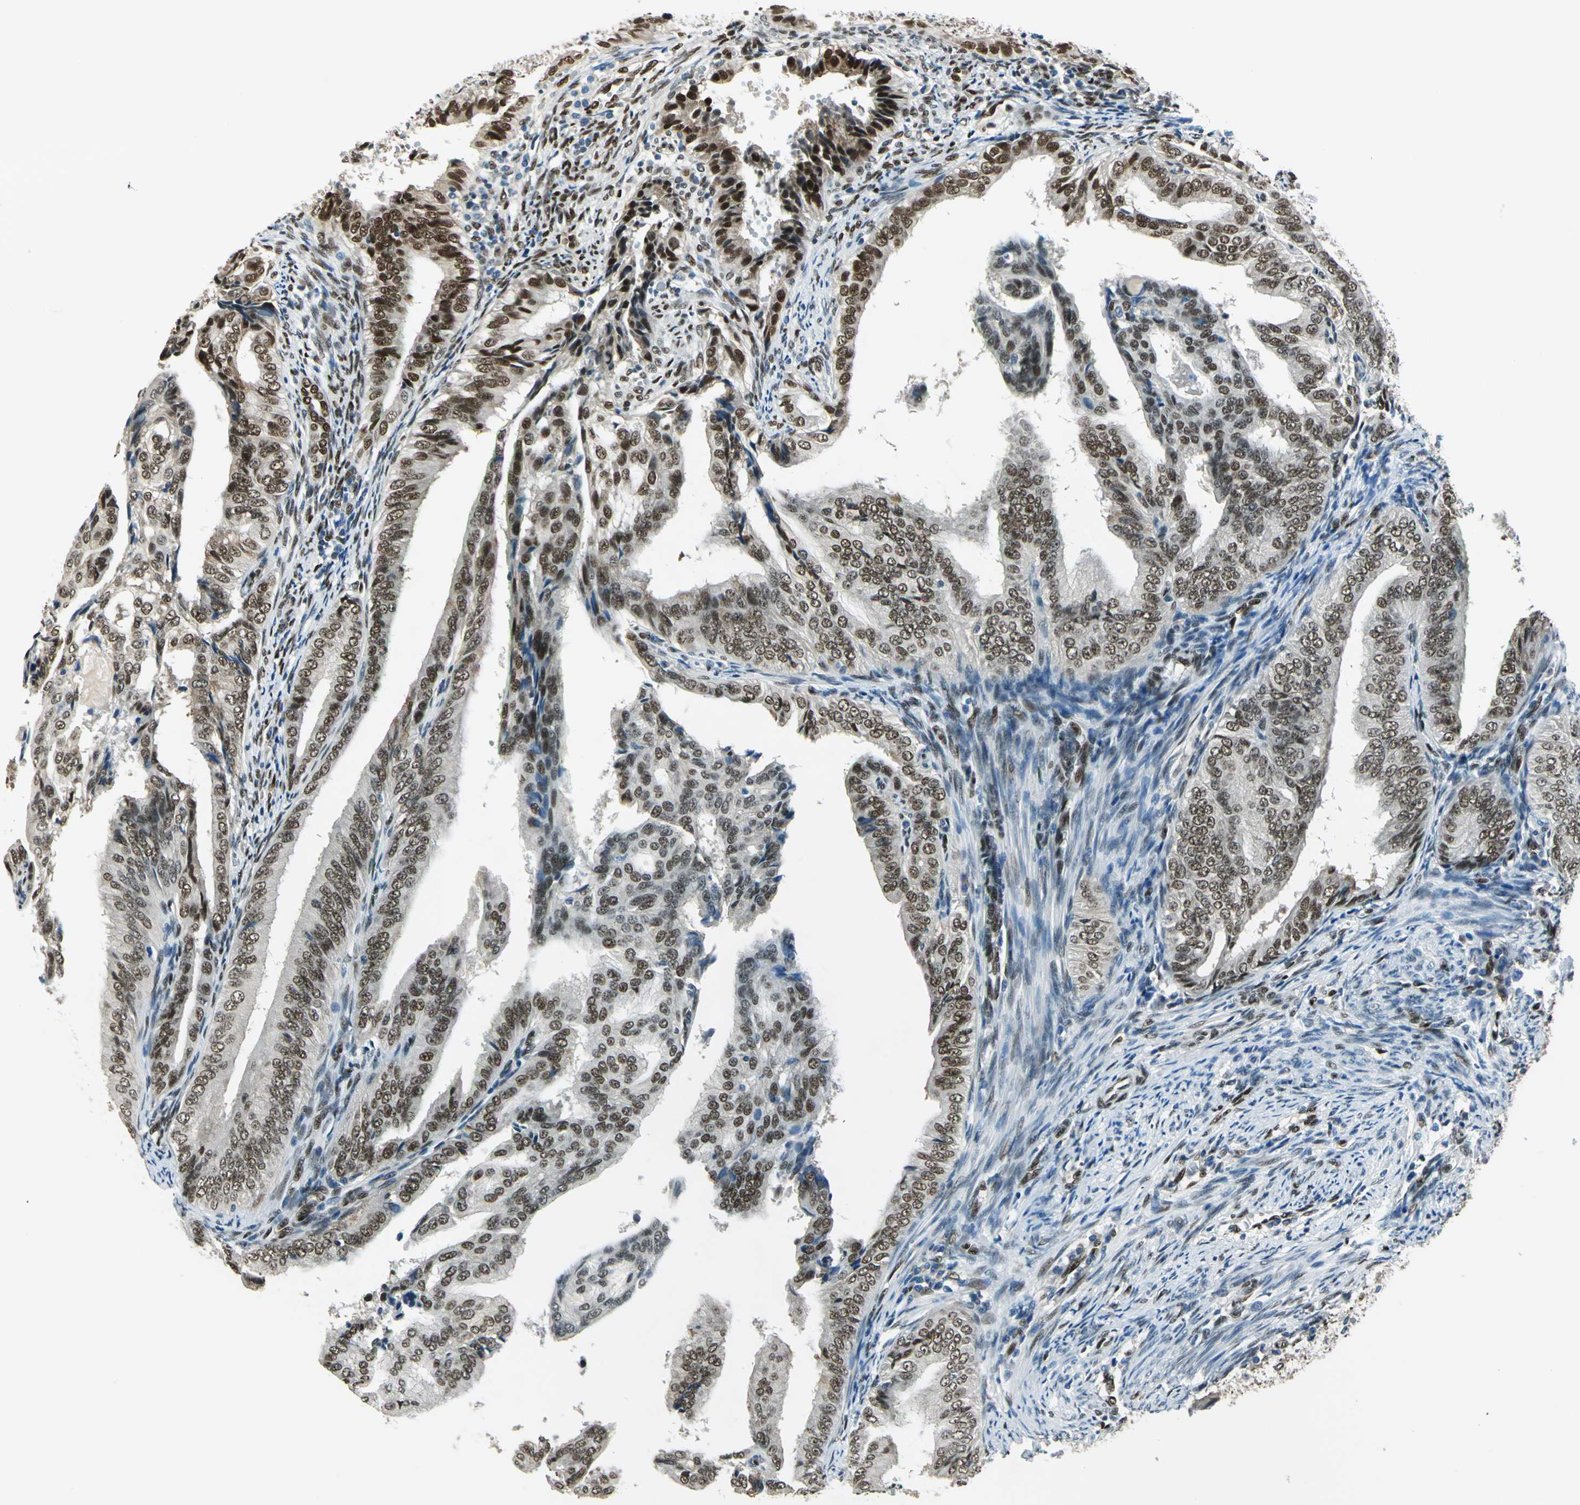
{"staining": {"intensity": "strong", "quantity": ">75%", "location": "nuclear"}, "tissue": "endometrial cancer", "cell_type": "Tumor cells", "image_type": "cancer", "snomed": [{"axis": "morphology", "description": "Adenocarcinoma, NOS"}, {"axis": "topography", "description": "Endometrium"}], "caption": "A brown stain labels strong nuclear staining of a protein in human adenocarcinoma (endometrial) tumor cells.", "gene": "NFIA", "patient": {"sex": "female", "age": 58}}